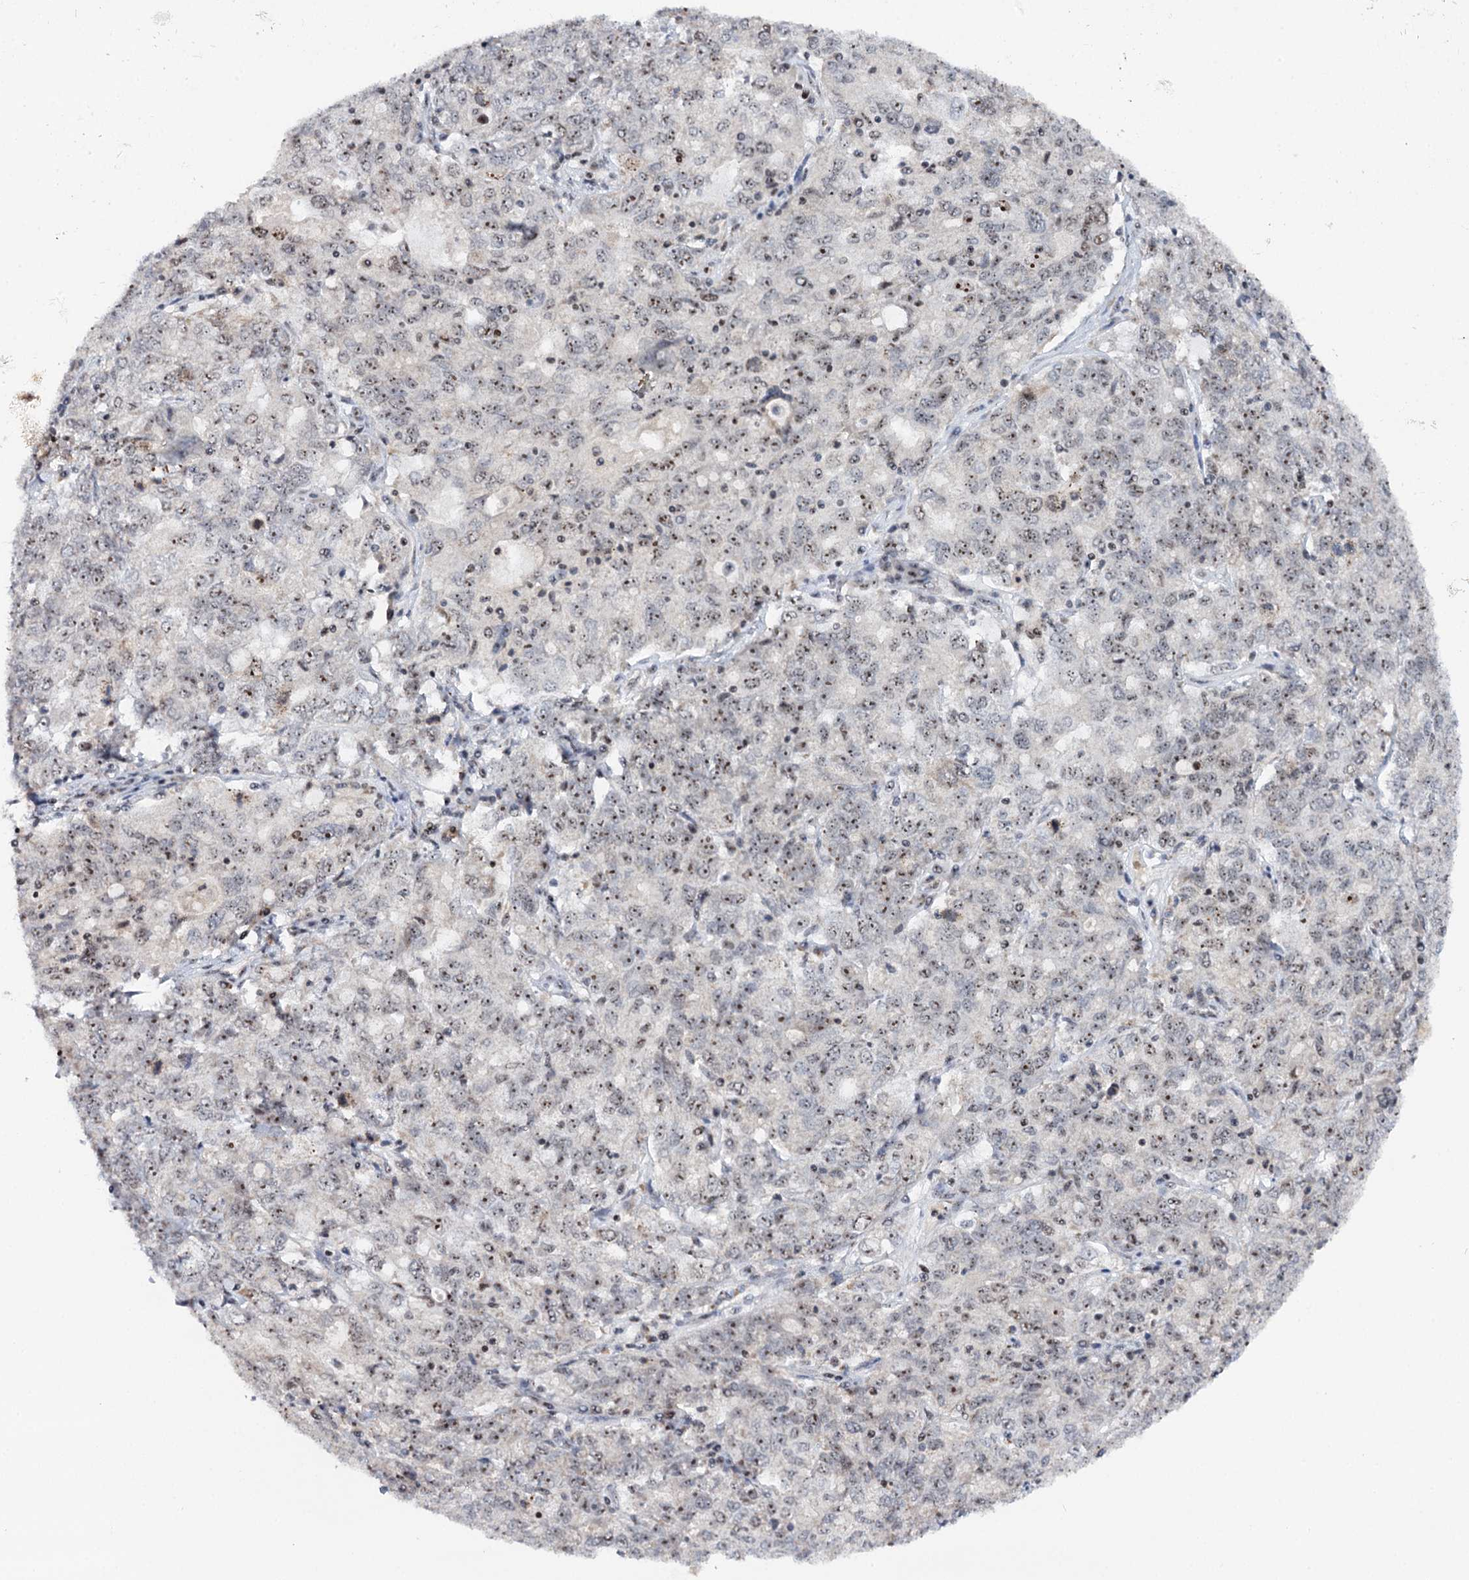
{"staining": {"intensity": "moderate", "quantity": ">75%", "location": "nuclear"}, "tissue": "ovarian cancer", "cell_type": "Tumor cells", "image_type": "cancer", "snomed": [{"axis": "morphology", "description": "Carcinoma, endometroid"}, {"axis": "topography", "description": "Ovary"}], "caption": "This micrograph demonstrates ovarian cancer (endometroid carcinoma) stained with immunohistochemistry to label a protein in brown. The nuclear of tumor cells show moderate positivity for the protein. Nuclei are counter-stained blue.", "gene": "BUD13", "patient": {"sex": "female", "age": 62}}